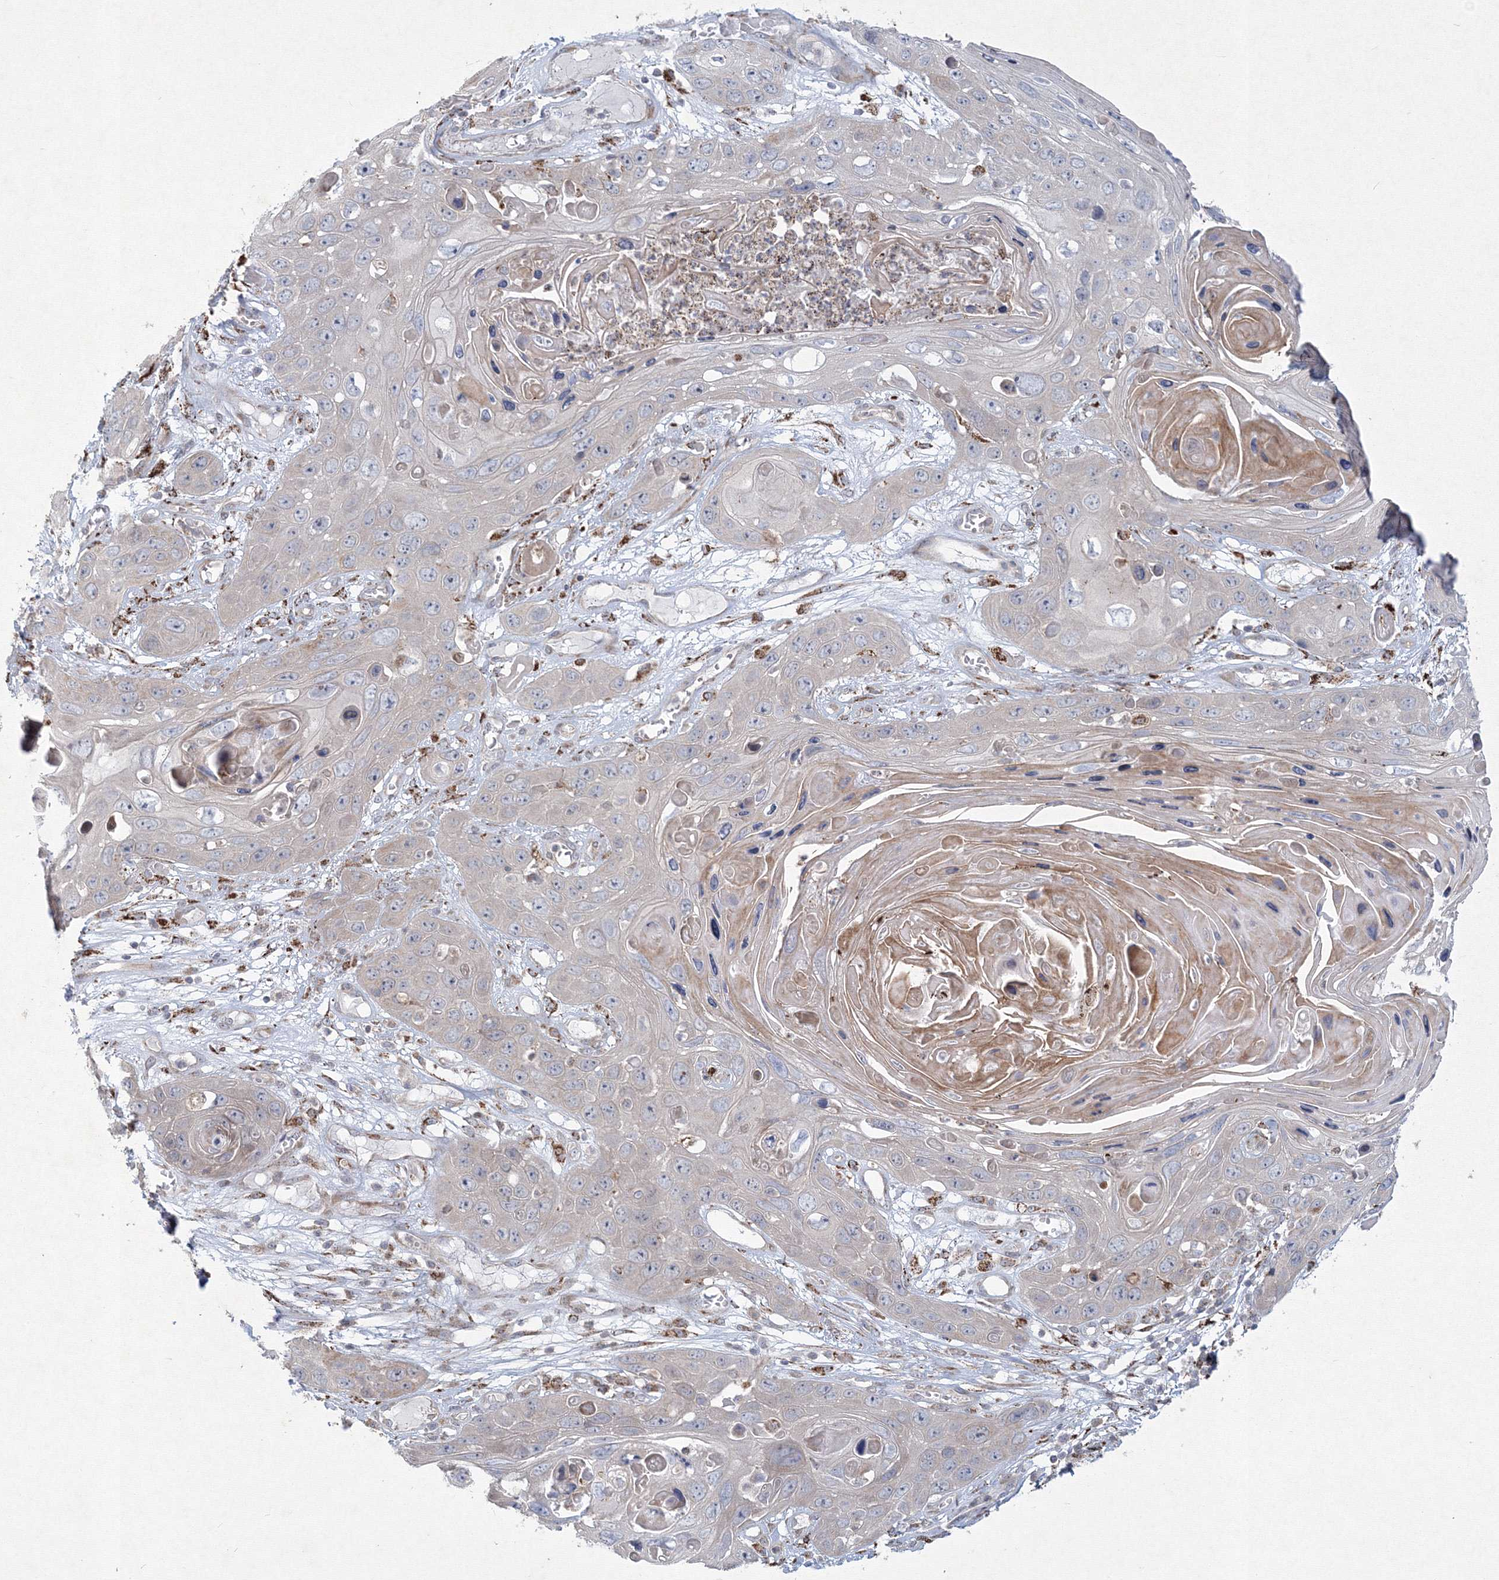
{"staining": {"intensity": "strong", "quantity": "<25%", "location": "cytoplasmic/membranous"}, "tissue": "skin cancer", "cell_type": "Tumor cells", "image_type": "cancer", "snomed": [{"axis": "morphology", "description": "Squamous cell carcinoma, NOS"}, {"axis": "topography", "description": "Skin"}], "caption": "A histopathology image showing strong cytoplasmic/membranous positivity in about <25% of tumor cells in skin cancer, as visualized by brown immunohistochemical staining.", "gene": "WDR49", "patient": {"sex": "male", "age": 55}}